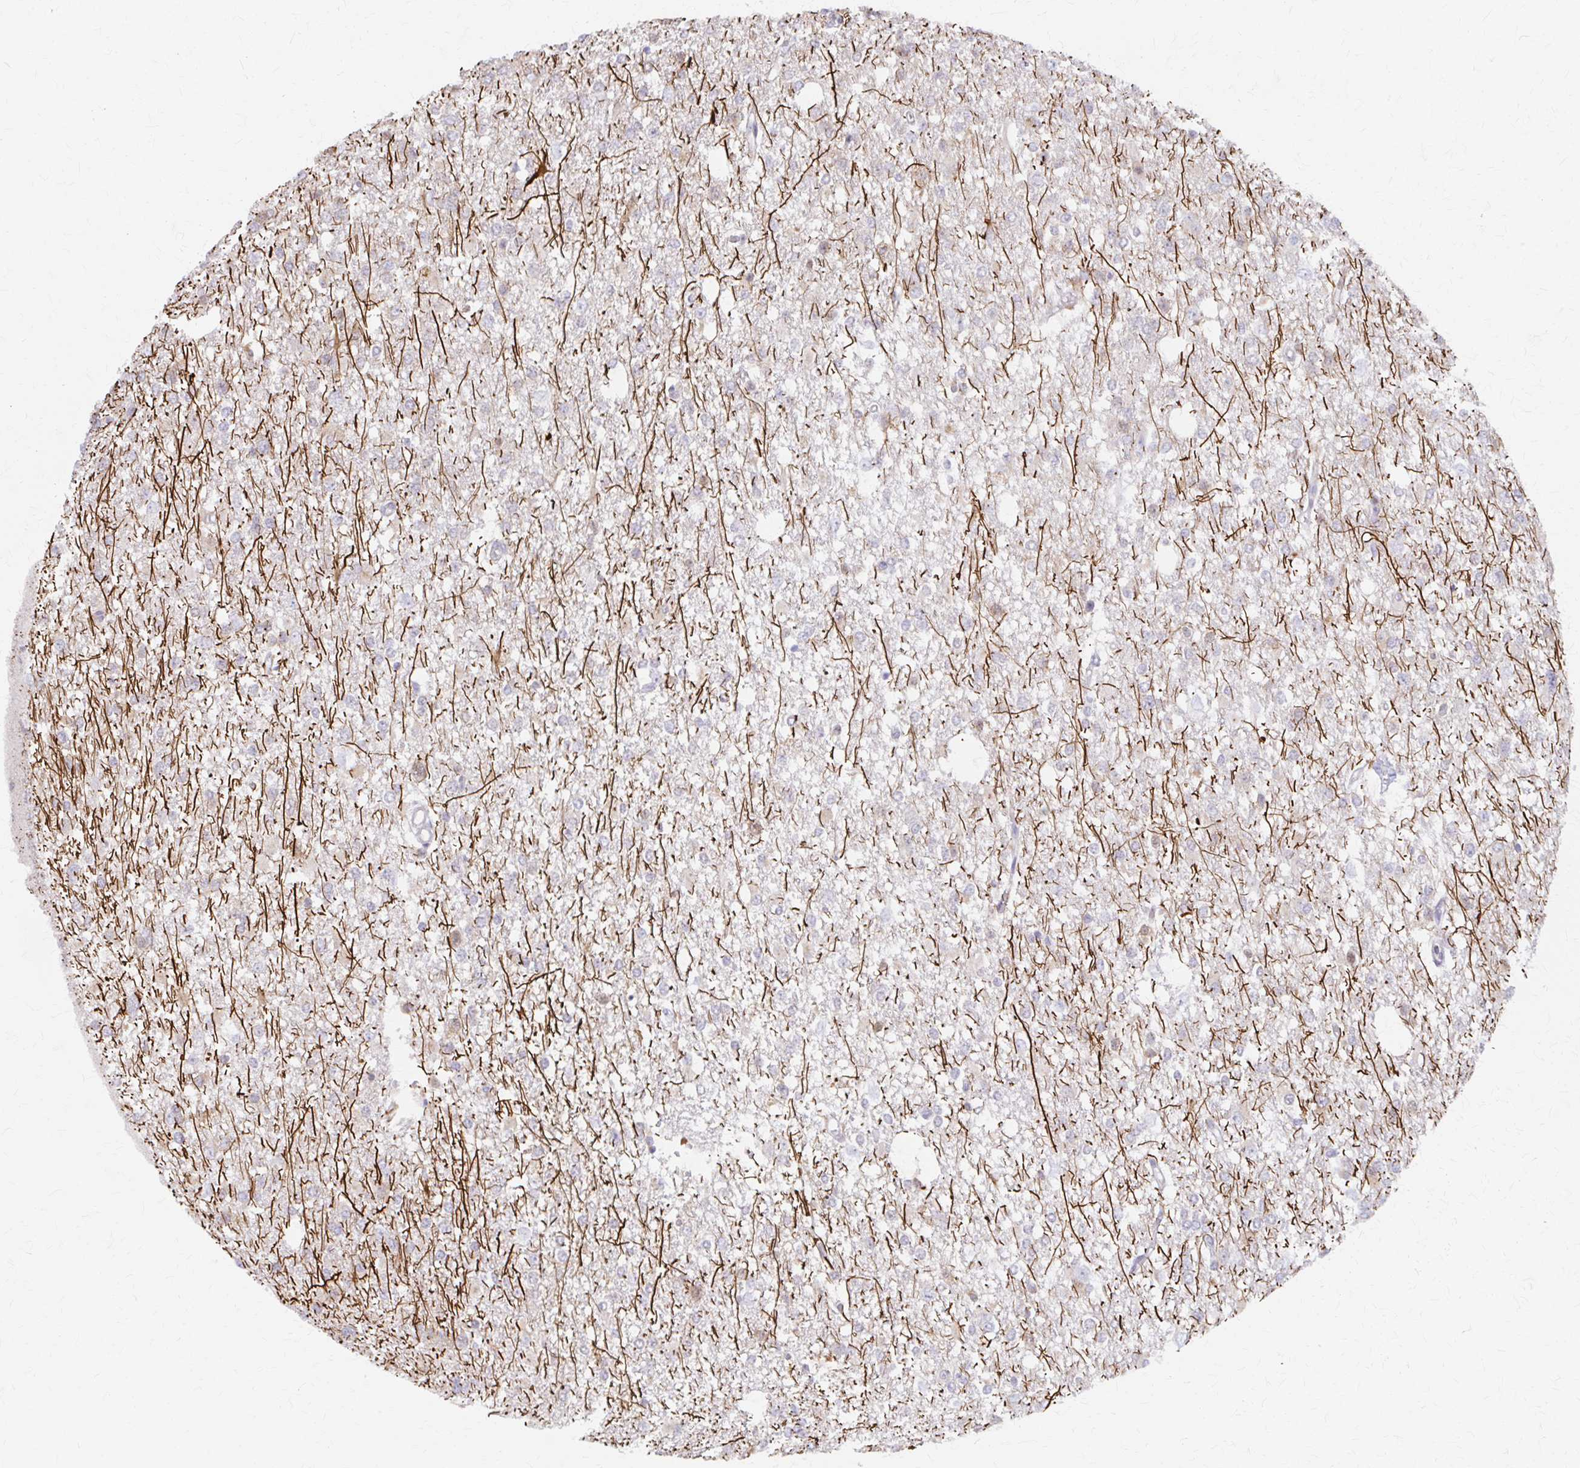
{"staining": {"intensity": "negative", "quantity": "none", "location": "none"}, "tissue": "glioma", "cell_type": "Tumor cells", "image_type": "cancer", "snomed": [{"axis": "morphology", "description": "Glioma, malignant, Low grade"}, {"axis": "topography", "description": "Brain"}], "caption": "This is an IHC image of glioma. There is no expression in tumor cells.", "gene": "ARHGAP35", "patient": {"sex": "male", "age": 26}}